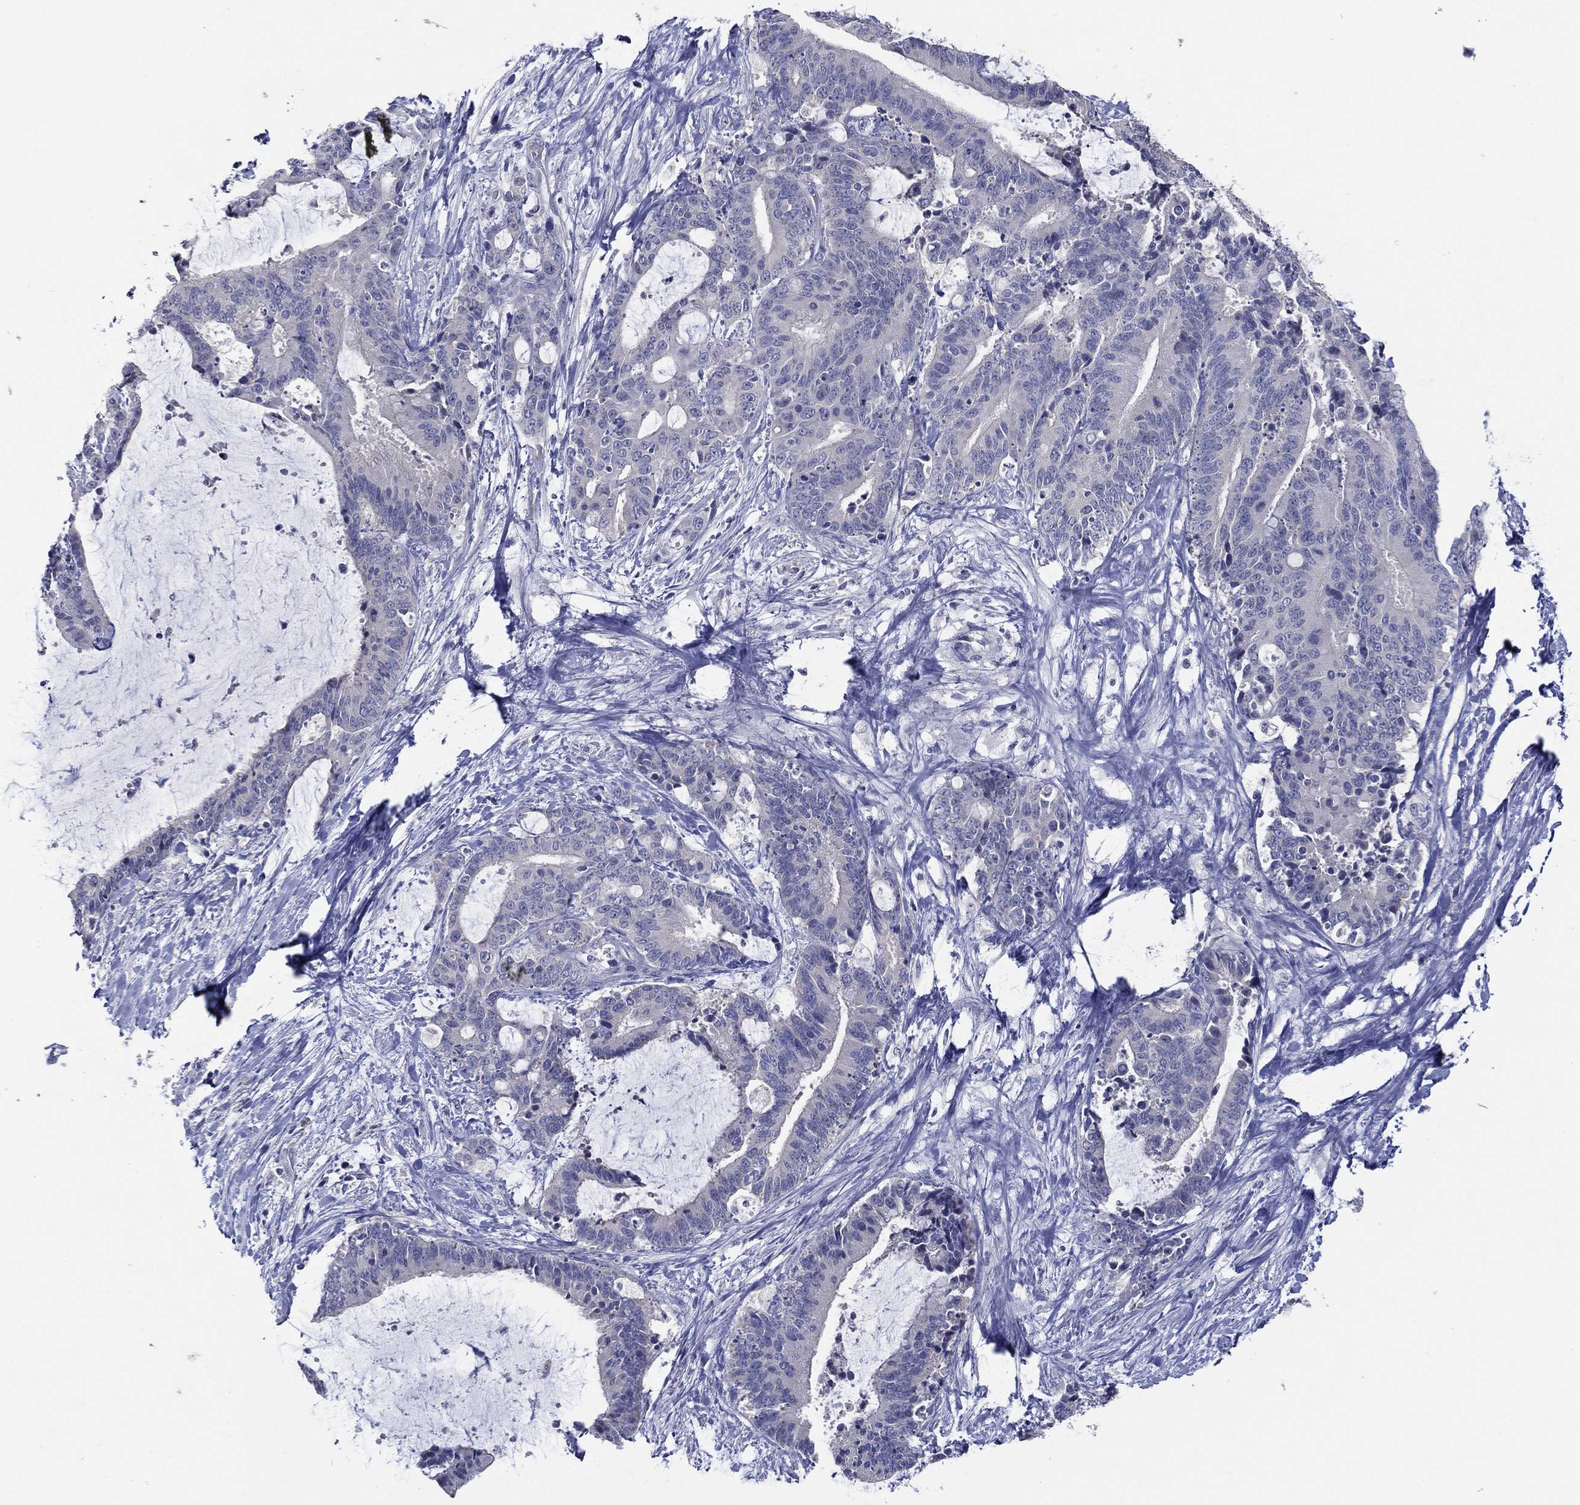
{"staining": {"intensity": "negative", "quantity": "none", "location": "none"}, "tissue": "liver cancer", "cell_type": "Tumor cells", "image_type": "cancer", "snomed": [{"axis": "morphology", "description": "Cholangiocarcinoma"}, {"axis": "topography", "description": "Liver"}], "caption": "IHC photomicrograph of liver cancer stained for a protein (brown), which shows no staining in tumor cells.", "gene": "SLC13A4", "patient": {"sex": "female", "age": 73}}